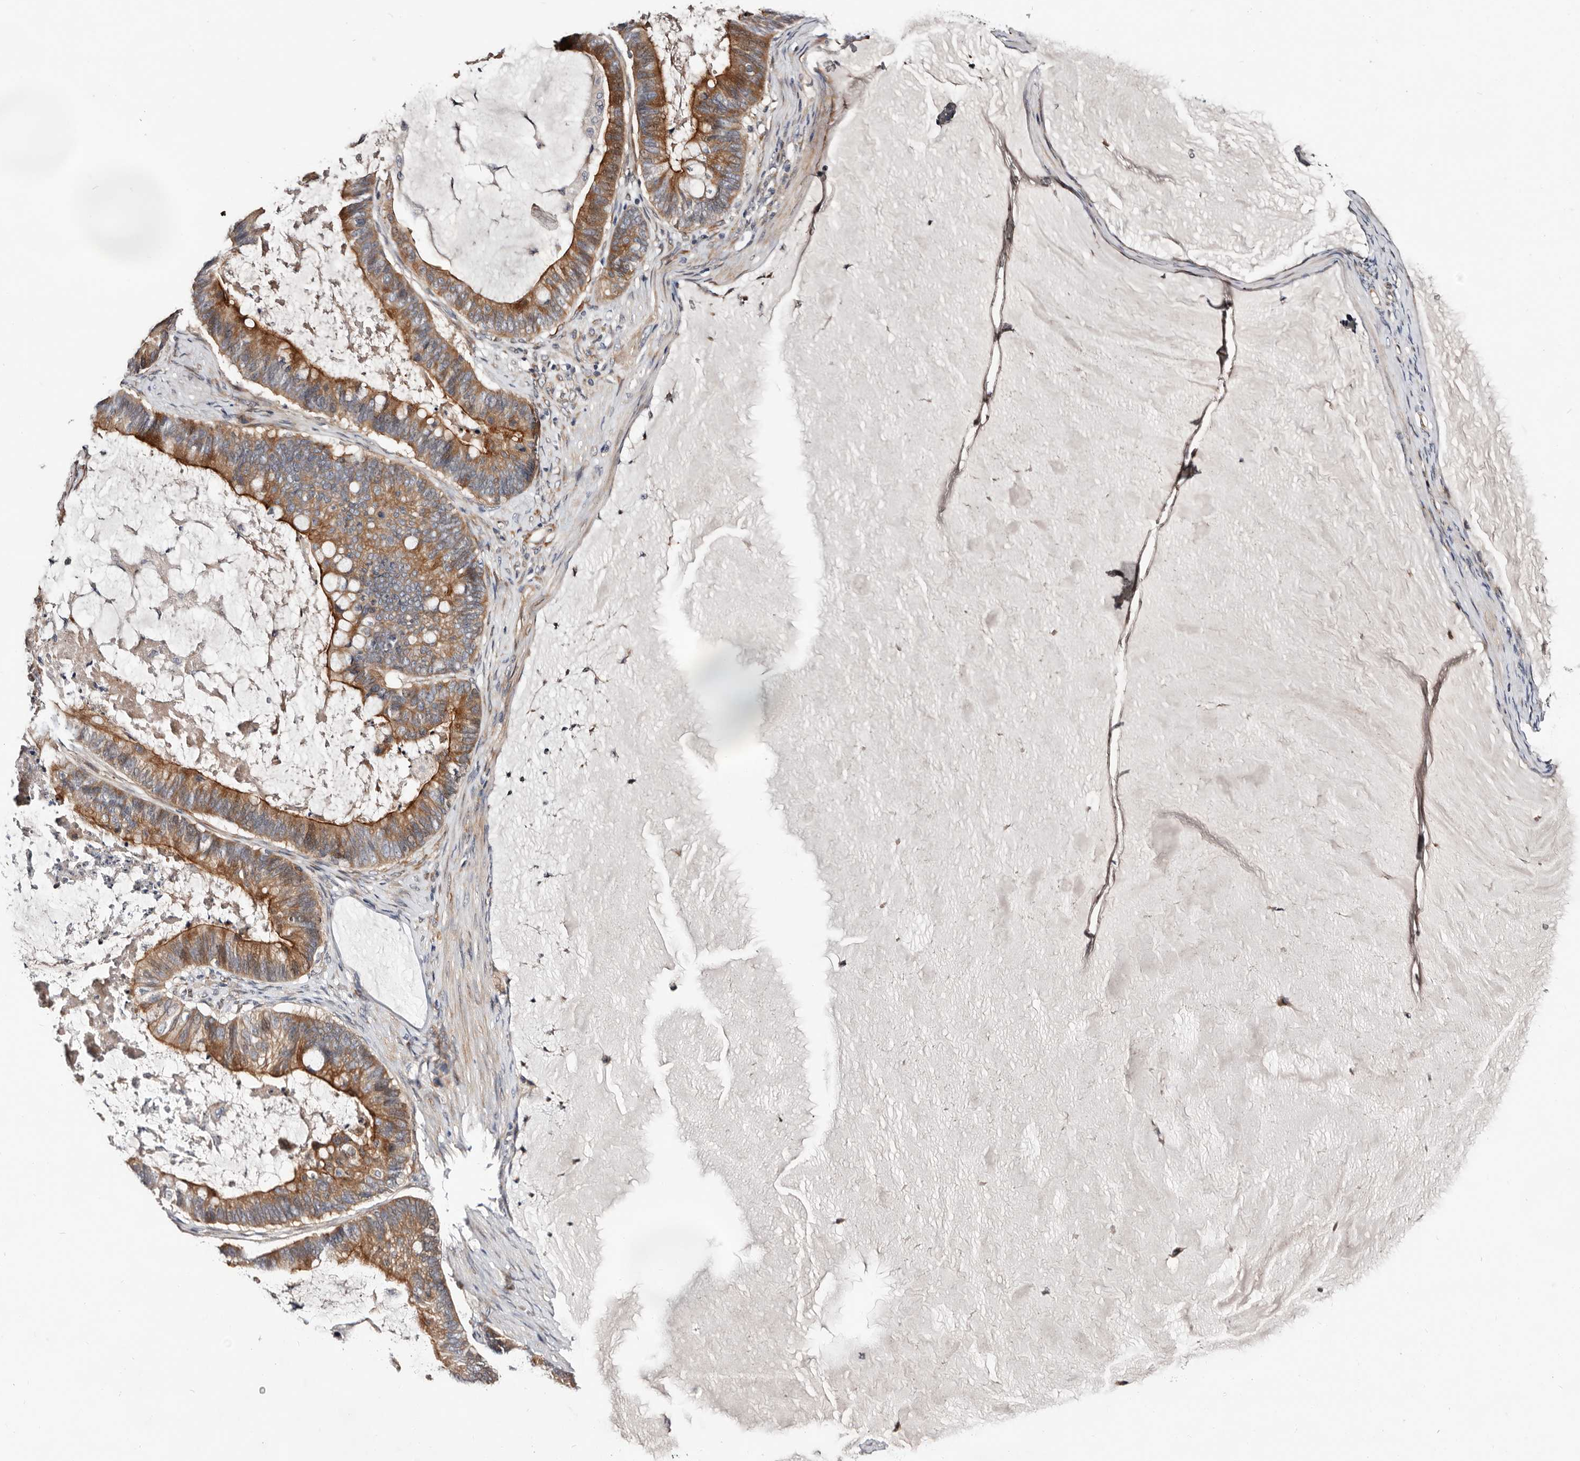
{"staining": {"intensity": "moderate", "quantity": ">75%", "location": "cytoplasmic/membranous"}, "tissue": "ovarian cancer", "cell_type": "Tumor cells", "image_type": "cancer", "snomed": [{"axis": "morphology", "description": "Cystadenocarcinoma, mucinous, NOS"}, {"axis": "topography", "description": "Ovary"}], "caption": "Mucinous cystadenocarcinoma (ovarian) was stained to show a protein in brown. There is medium levels of moderate cytoplasmic/membranous staining in approximately >75% of tumor cells.", "gene": "USH1C", "patient": {"sex": "female", "age": 61}}